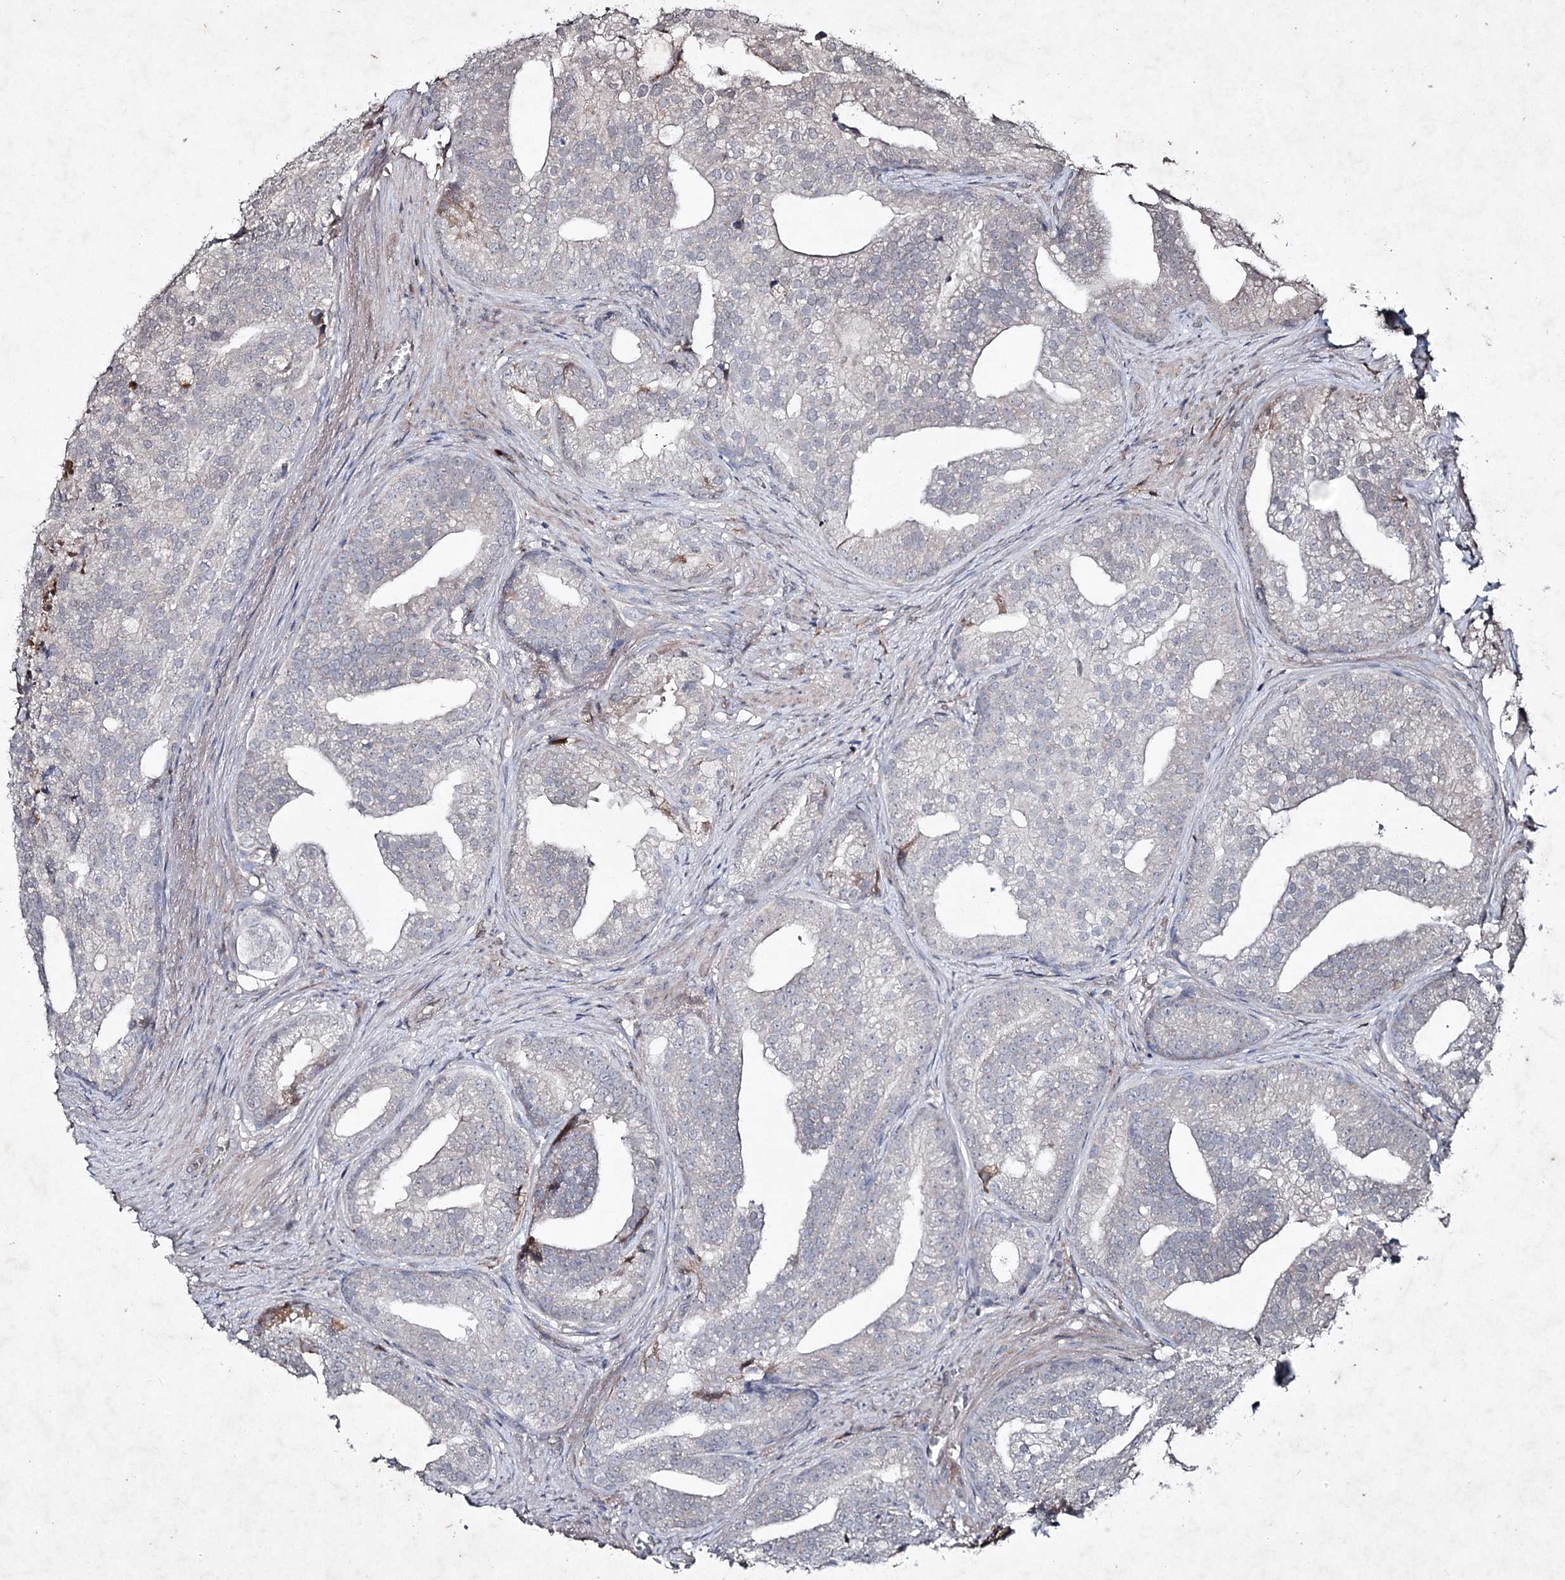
{"staining": {"intensity": "negative", "quantity": "none", "location": "none"}, "tissue": "prostate cancer", "cell_type": "Tumor cells", "image_type": "cancer", "snomed": [{"axis": "morphology", "description": "Adenocarcinoma, Low grade"}, {"axis": "topography", "description": "Prostate"}], "caption": "This is an immunohistochemistry (IHC) histopathology image of human prostate low-grade adenocarcinoma. There is no staining in tumor cells.", "gene": "PGLYRP2", "patient": {"sex": "male", "age": 71}}